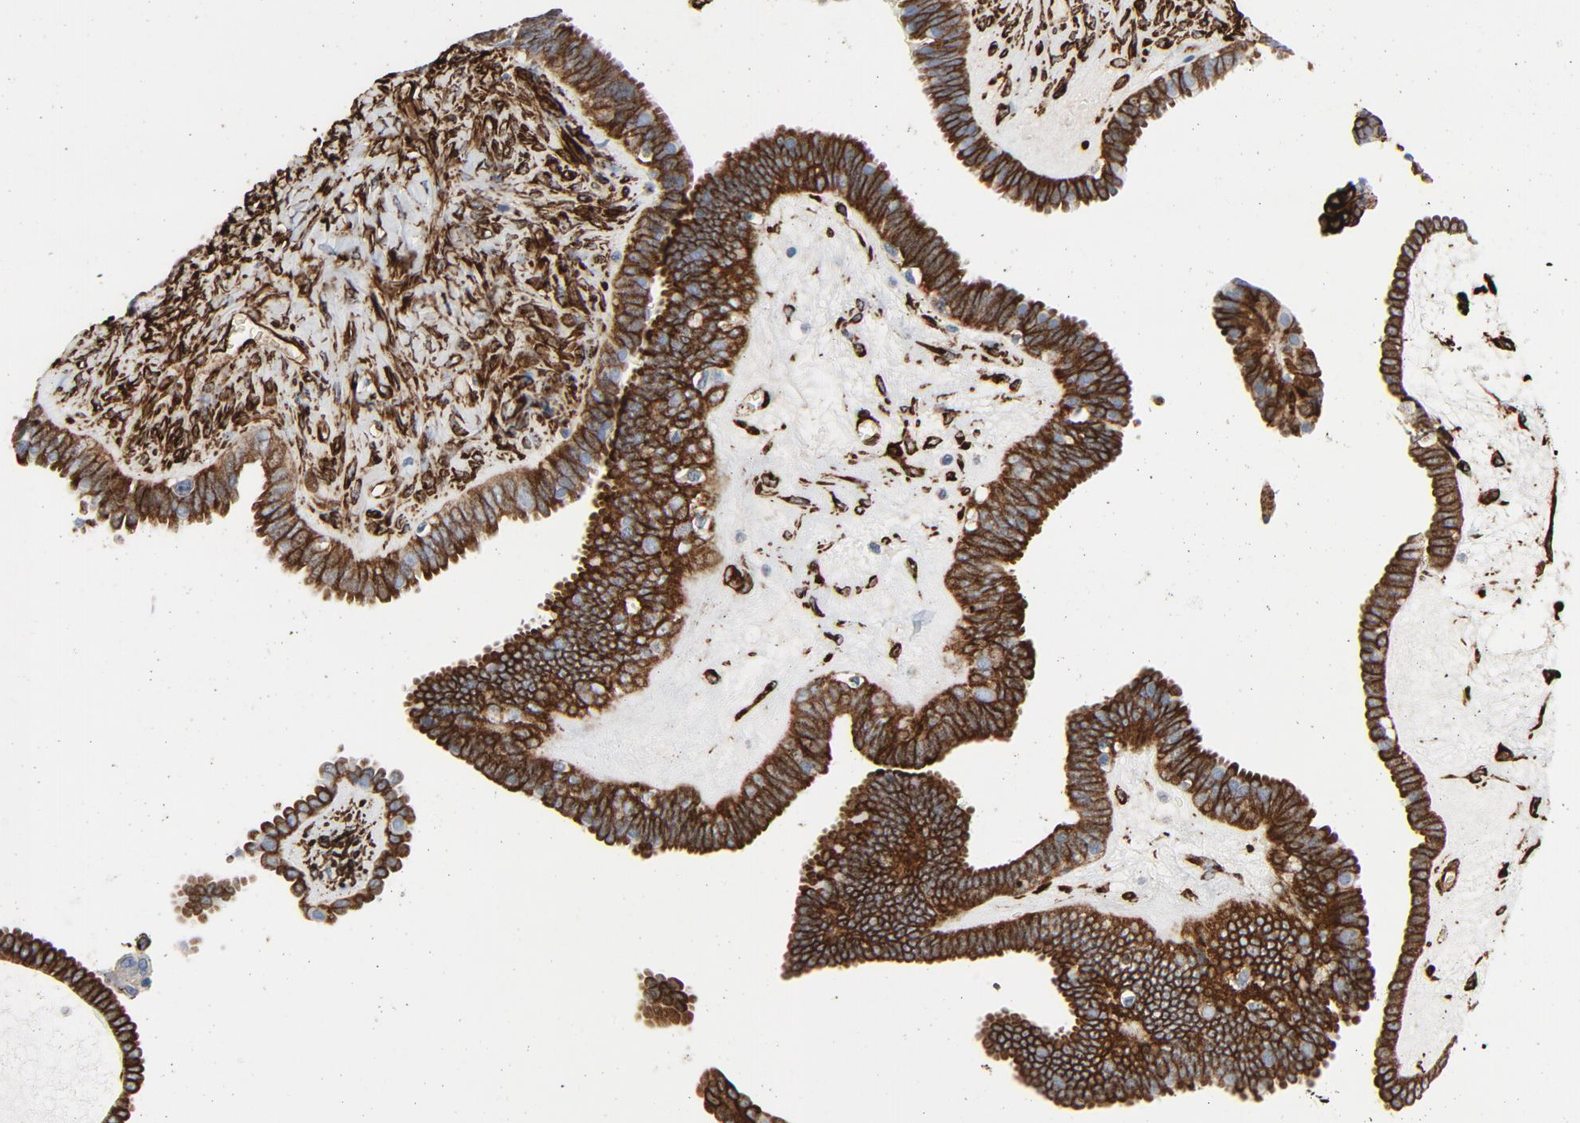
{"staining": {"intensity": "strong", "quantity": ">75%", "location": "cytoplasmic/membranous"}, "tissue": "ovarian cancer", "cell_type": "Tumor cells", "image_type": "cancer", "snomed": [{"axis": "morphology", "description": "Cystadenocarcinoma, mucinous, NOS"}, {"axis": "topography", "description": "Ovary"}], "caption": "Tumor cells show strong cytoplasmic/membranous staining in approximately >75% of cells in ovarian mucinous cystadenocarcinoma.", "gene": "SERPINH1", "patient": {"sex": "female", "age": 36}}